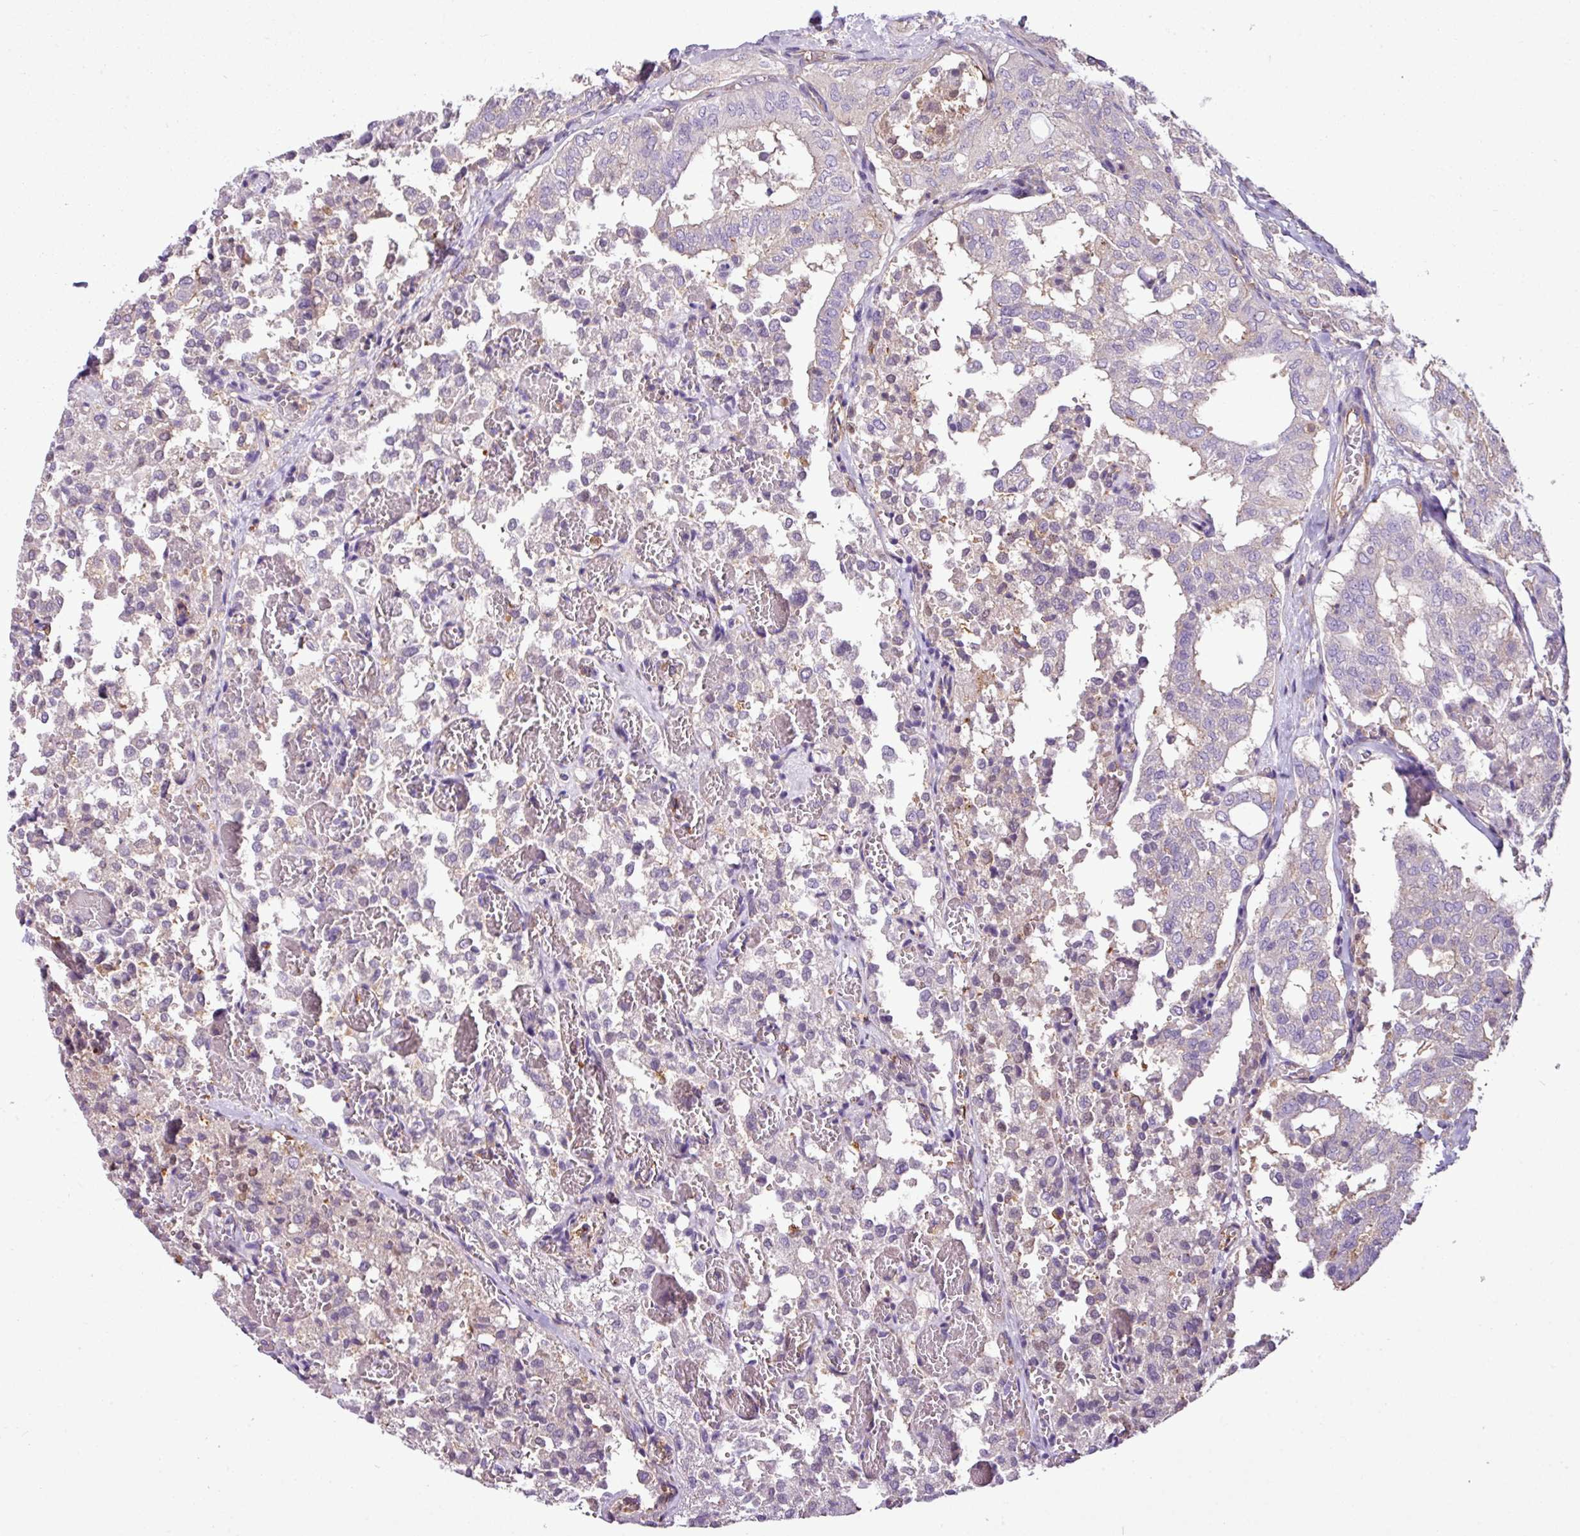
{"staining": {"intensity": "negative", "quantity": "none", "location": "none"}, "tissue": "thyroid cancer", "cell_type": "Tumor cells", "image_type": "cancer", "snomed": [{"axis": "morphology", "description": "Follicular adenoma carcinoma, NOS"}, {"axis": "topography", "description": "Thyroid gland"}], "caption": "This micrograph is of thyroid cancer stained with IHC to label a protein in brown with the nuclei are counter-stained blue. There is no staining in tumor cells. (DAB (3,3'-diaminobenzidine) immunohistochemistry with hematoxylin counter stain).", "gene": "XNDC1N", "patient": {"sex": "male", "age": 75}}